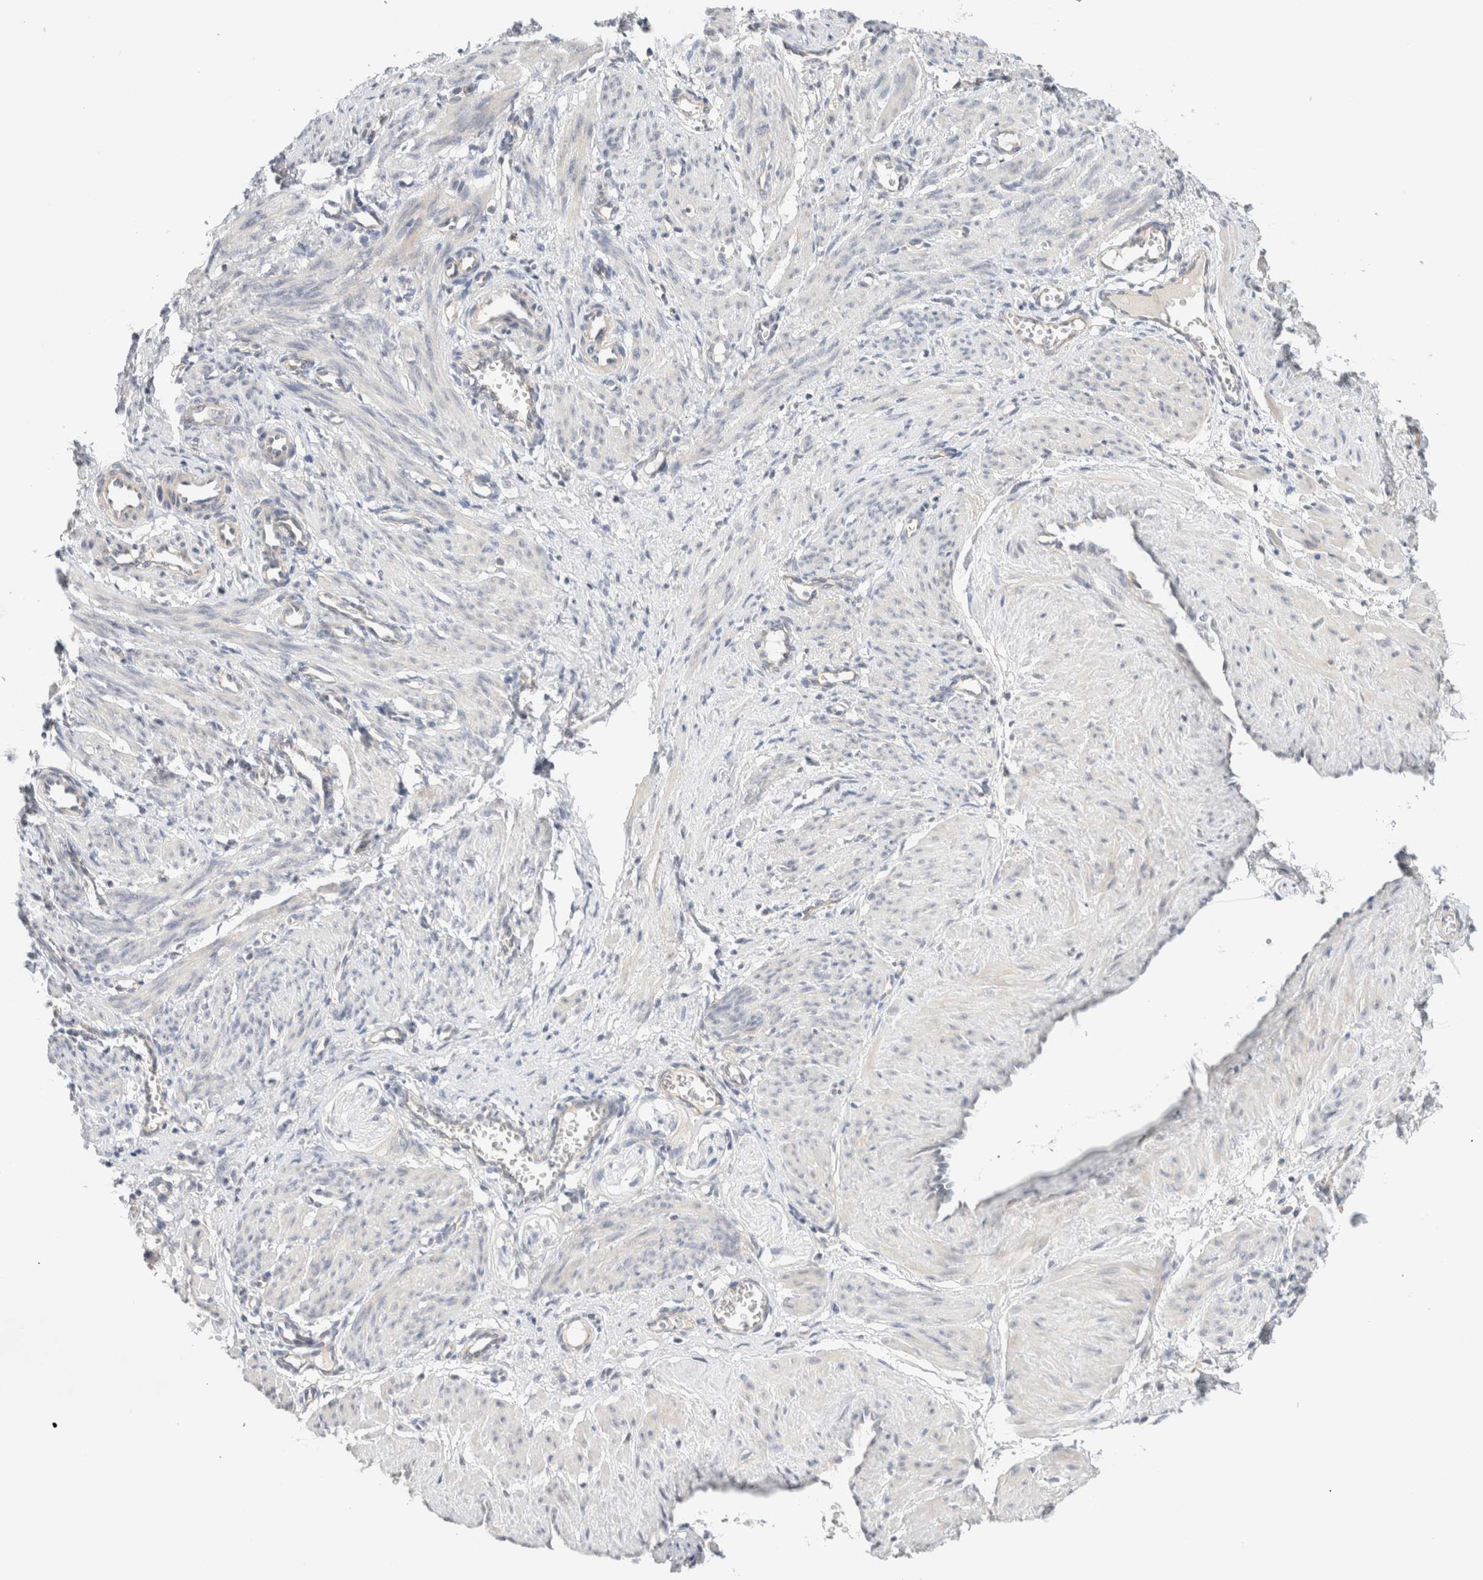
{"staining": {"intensity": "negative", "quantity": "none", "location": "none"}, "tissue": "smooth muscle", "cell_type": "Smooth muscle cells", "image_type": "normal", "snomed": [{"axis": "morphology", "description": "Normal tissue, NOS"}, {"axis": "topography", "description": "Endometrium"}], "caption": "The micrograph displays no significant expression in smooth muscle cells of smooth muscle.", "gene": "SPRTN", "patient": {"sex": "female", "age": 33}}